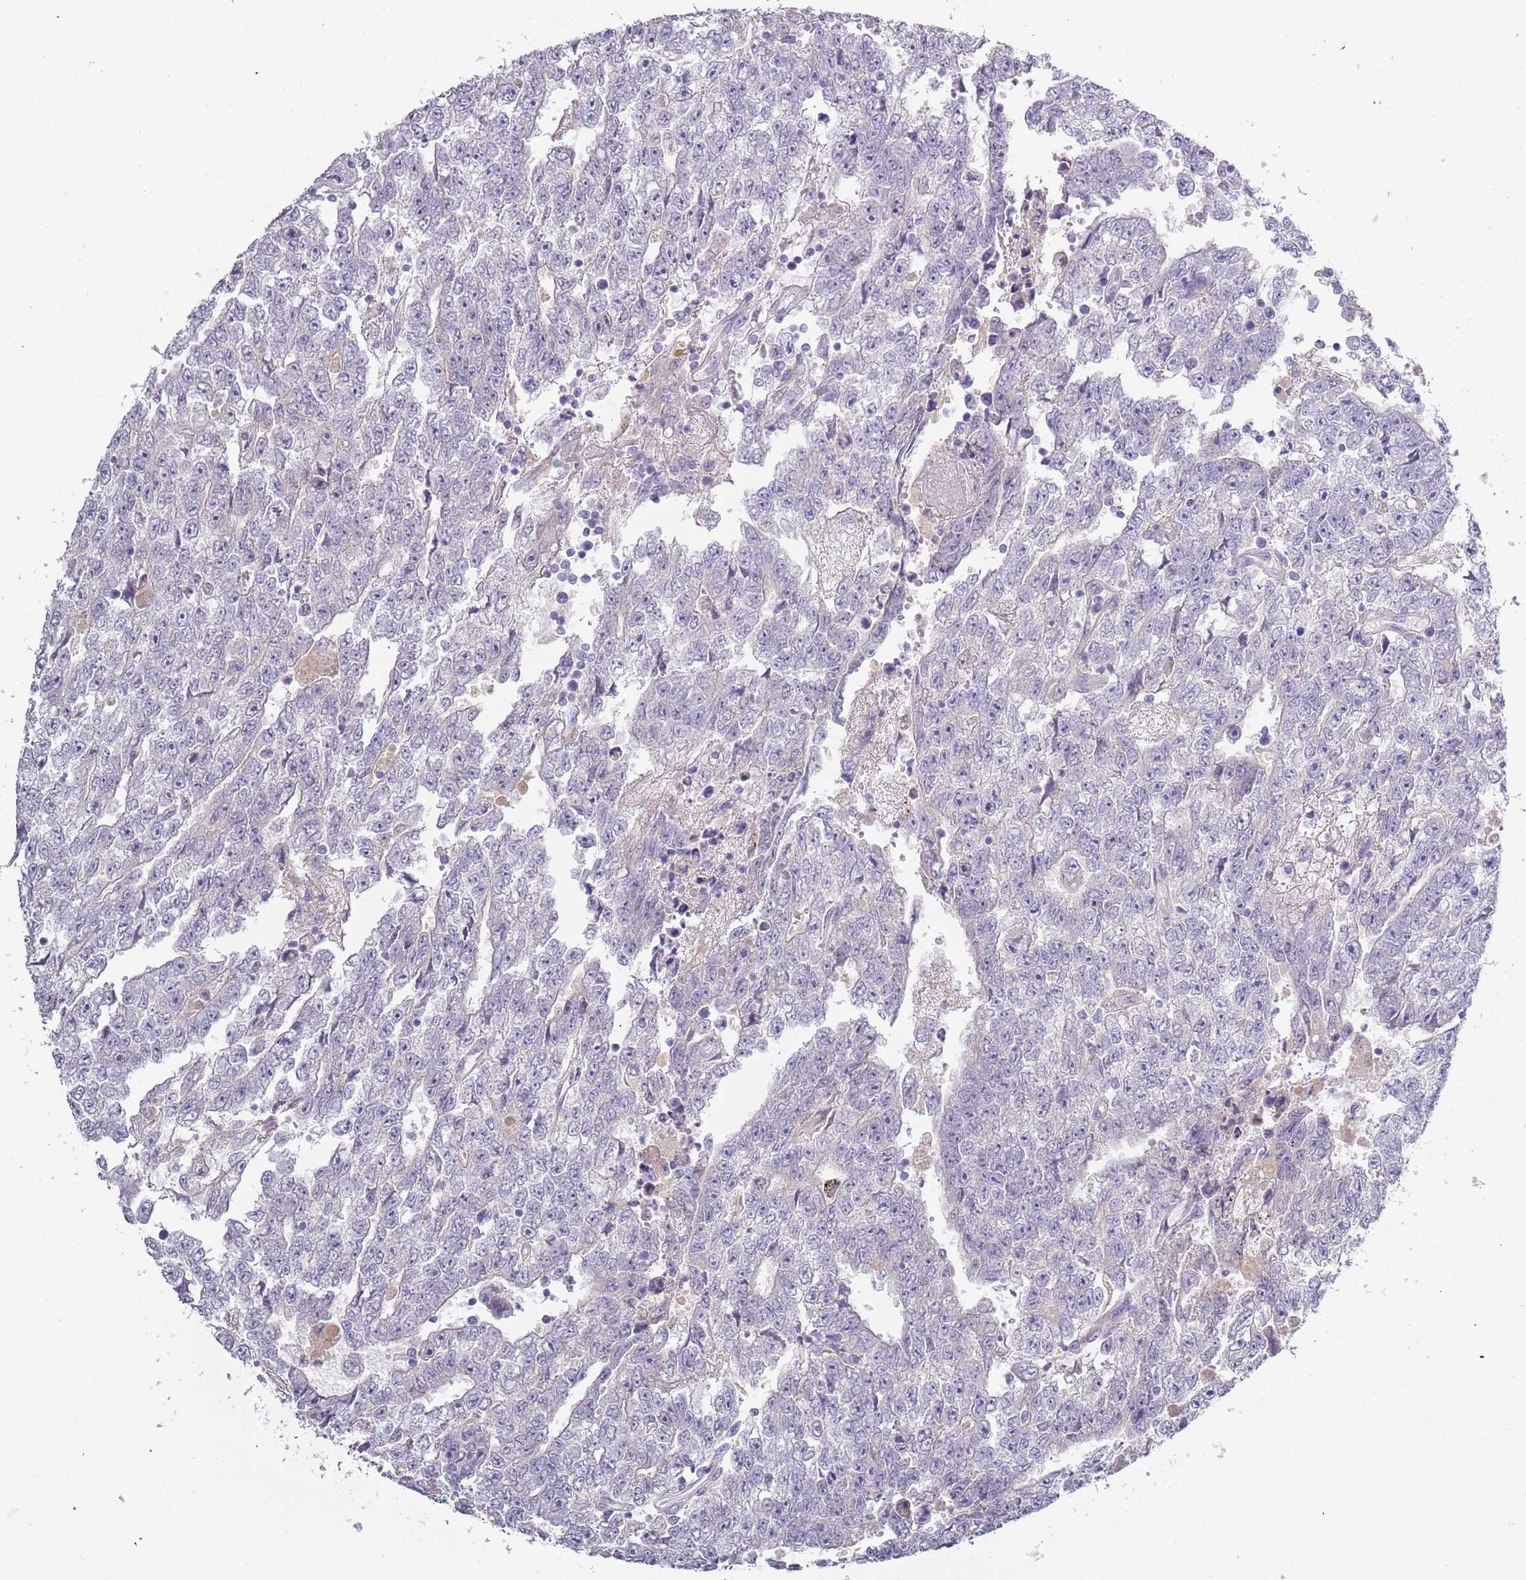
{"staining": {"intensity": "negative", "quantity": "none", "location": "none"}, "tissue": "testis cancer", "cell_type": "Tumor cells", "image_type": "cancer", "snomed": [{"axis": "morphology", "description": "Carcinoma, Embryonal, NOS"}, {"axis": "topography", "description": "Testis"}], "caption": "This is a micrograph of IHC staining of testis cancer, which shows no staining in tumor cells.", "gene": "TNFRSF6B", "patient": {"sex": "male", "age": 25}}